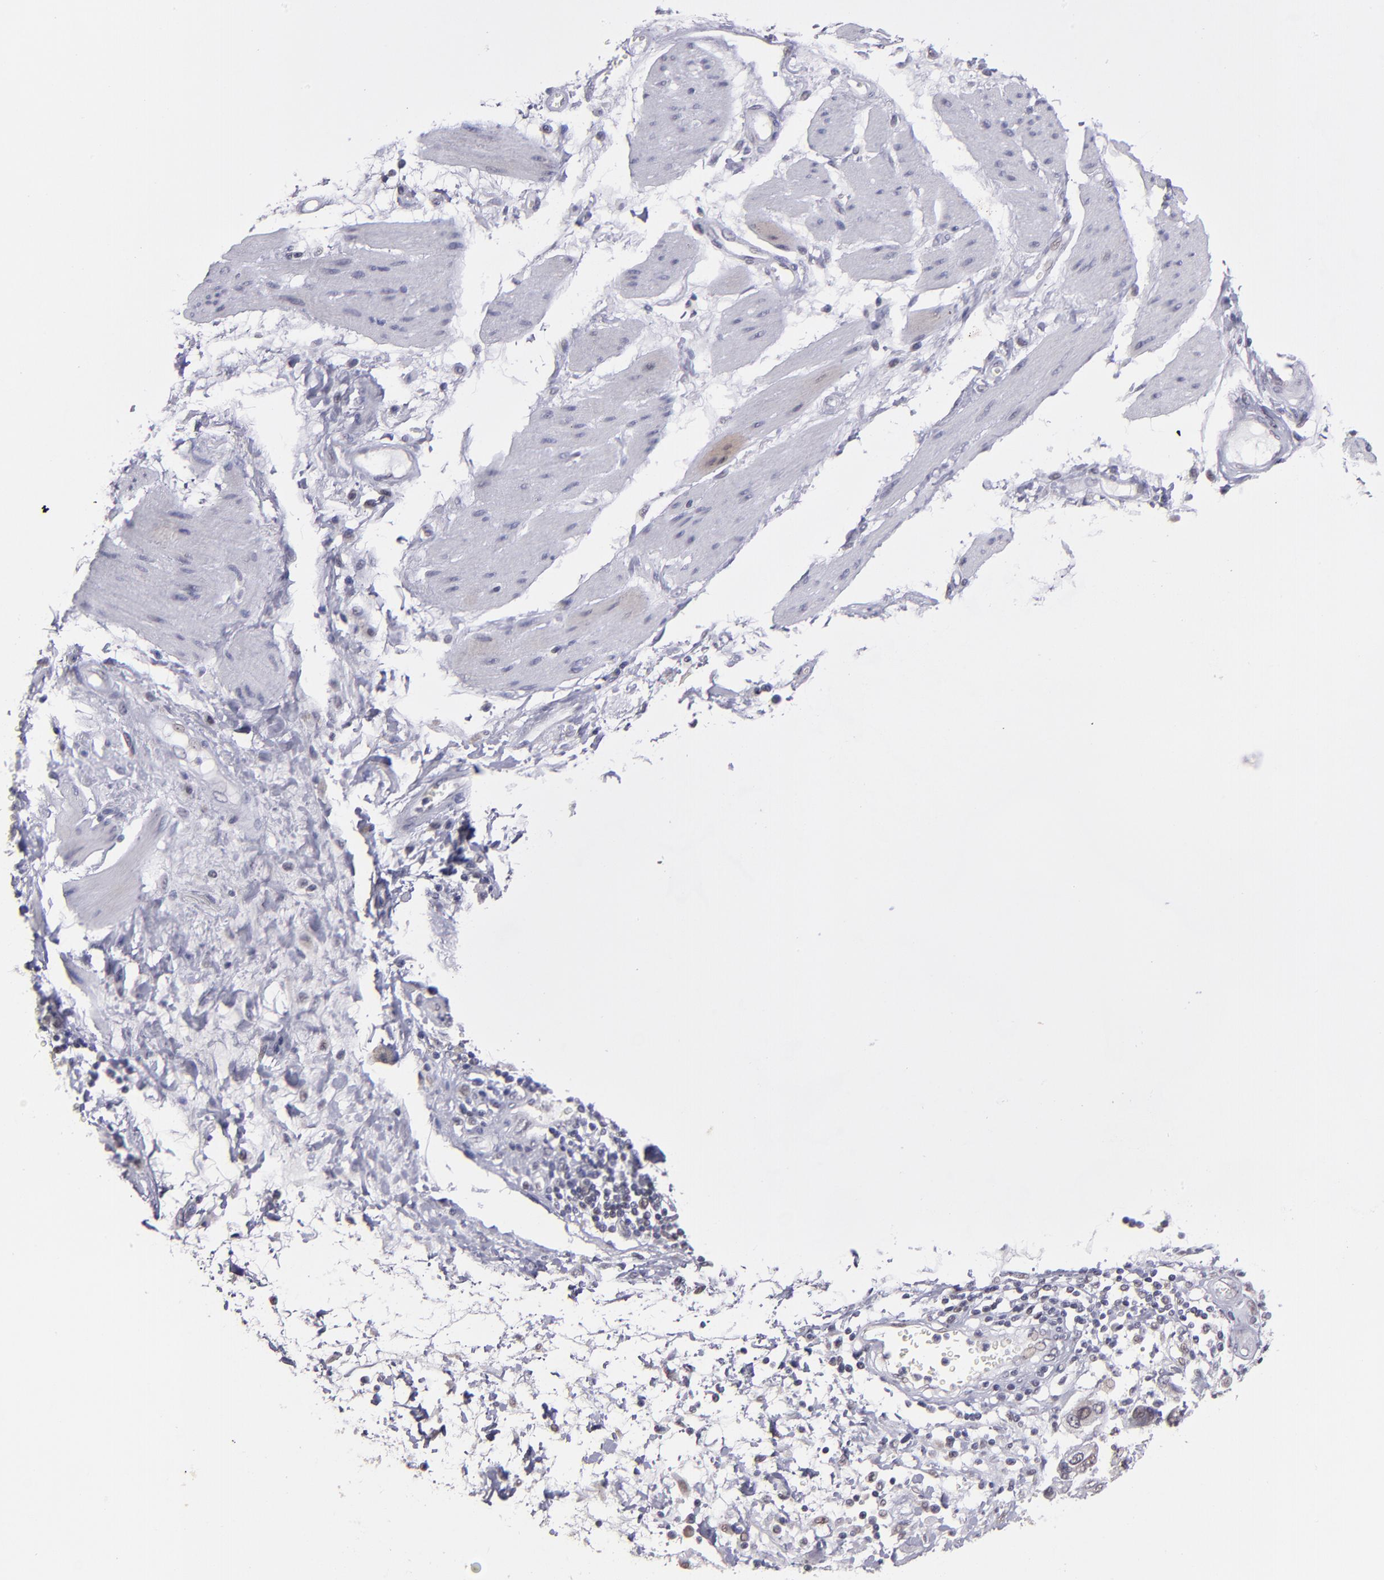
{"staining": {"intensity": "weak", "quantity": "<25%", "location": "nuclear"}, "tissue": "stomach cancer", "cell_type": "Tumor cells", "image_type": "cancer", "snomed": [{"axis": "morphology", "description": "Adenocarcinoma, NOS"}, {"axis": "topography", "description": "Pancreas"}, {"axis": "topography", "description": "Stomach, upper"}], "caption": "IHC image of neoplastic tissue: human stomach cancer stained with DAB exhibits no significant protein staining in tumor cells.", "gene": "OTUB2", "patient": {"sex": "male", "age": 77}}